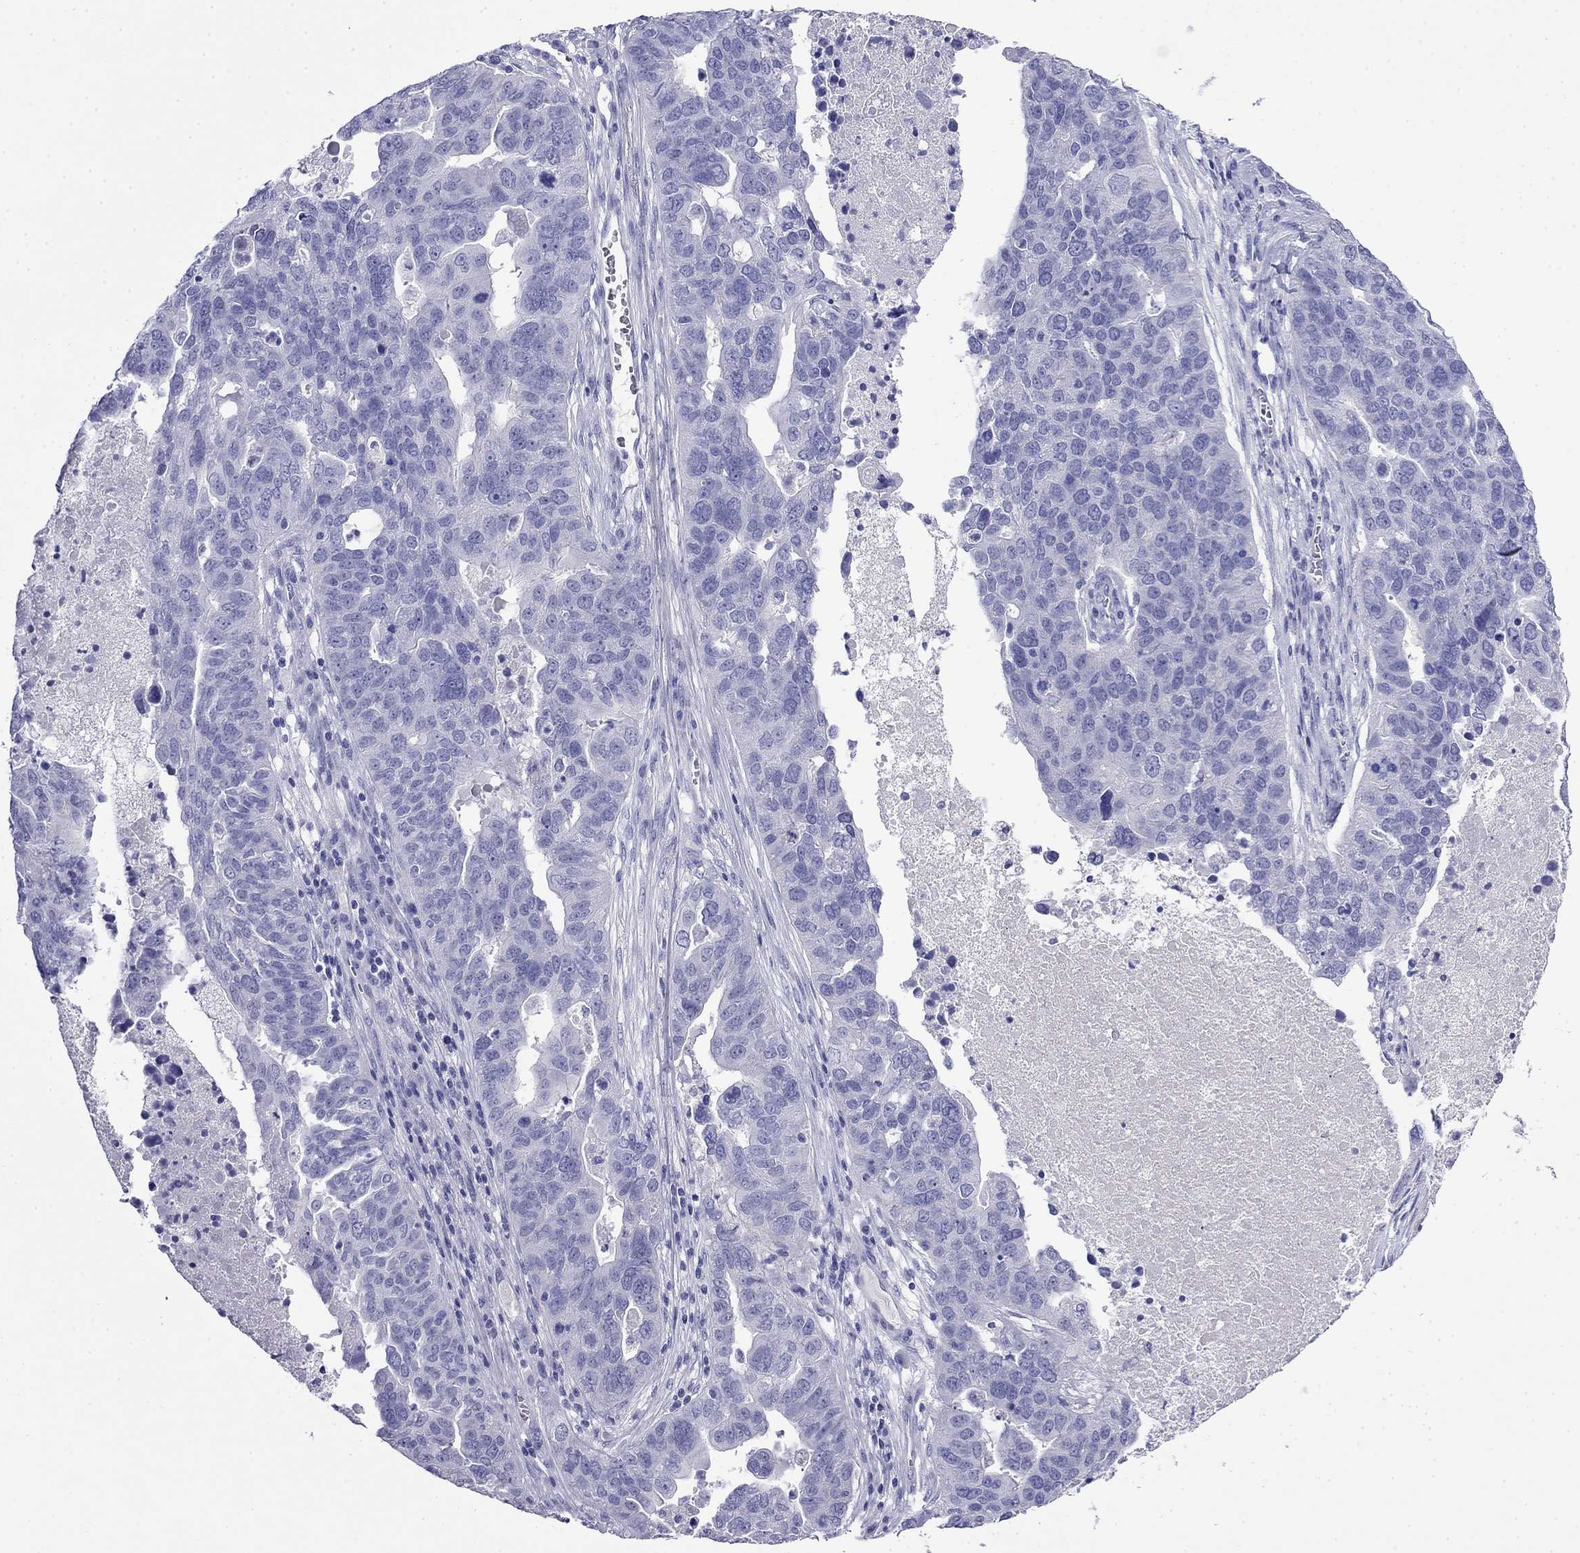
{"staining": {"intensity": "negative", "quantity": "none", "location": "none"}, "tissue": "ovarian cancer", "cell_type": "Tumor cells", "image_type": "cancer", "snomed": [{"axis": "morphology", "description": "Carcinoma, endometroid"}, {"axis": "topography", "description": "Soft tissue"}, {"axis": "topography", "description": "Ovary"}], "caption": "This is an immunohistochemistry (IHC) histopathology image of human endometroid carcinoma (ovarian). There is no staining in tumor cells.", "gene": "MYO15A", "patient": {"sex": "female", "age": 52}}